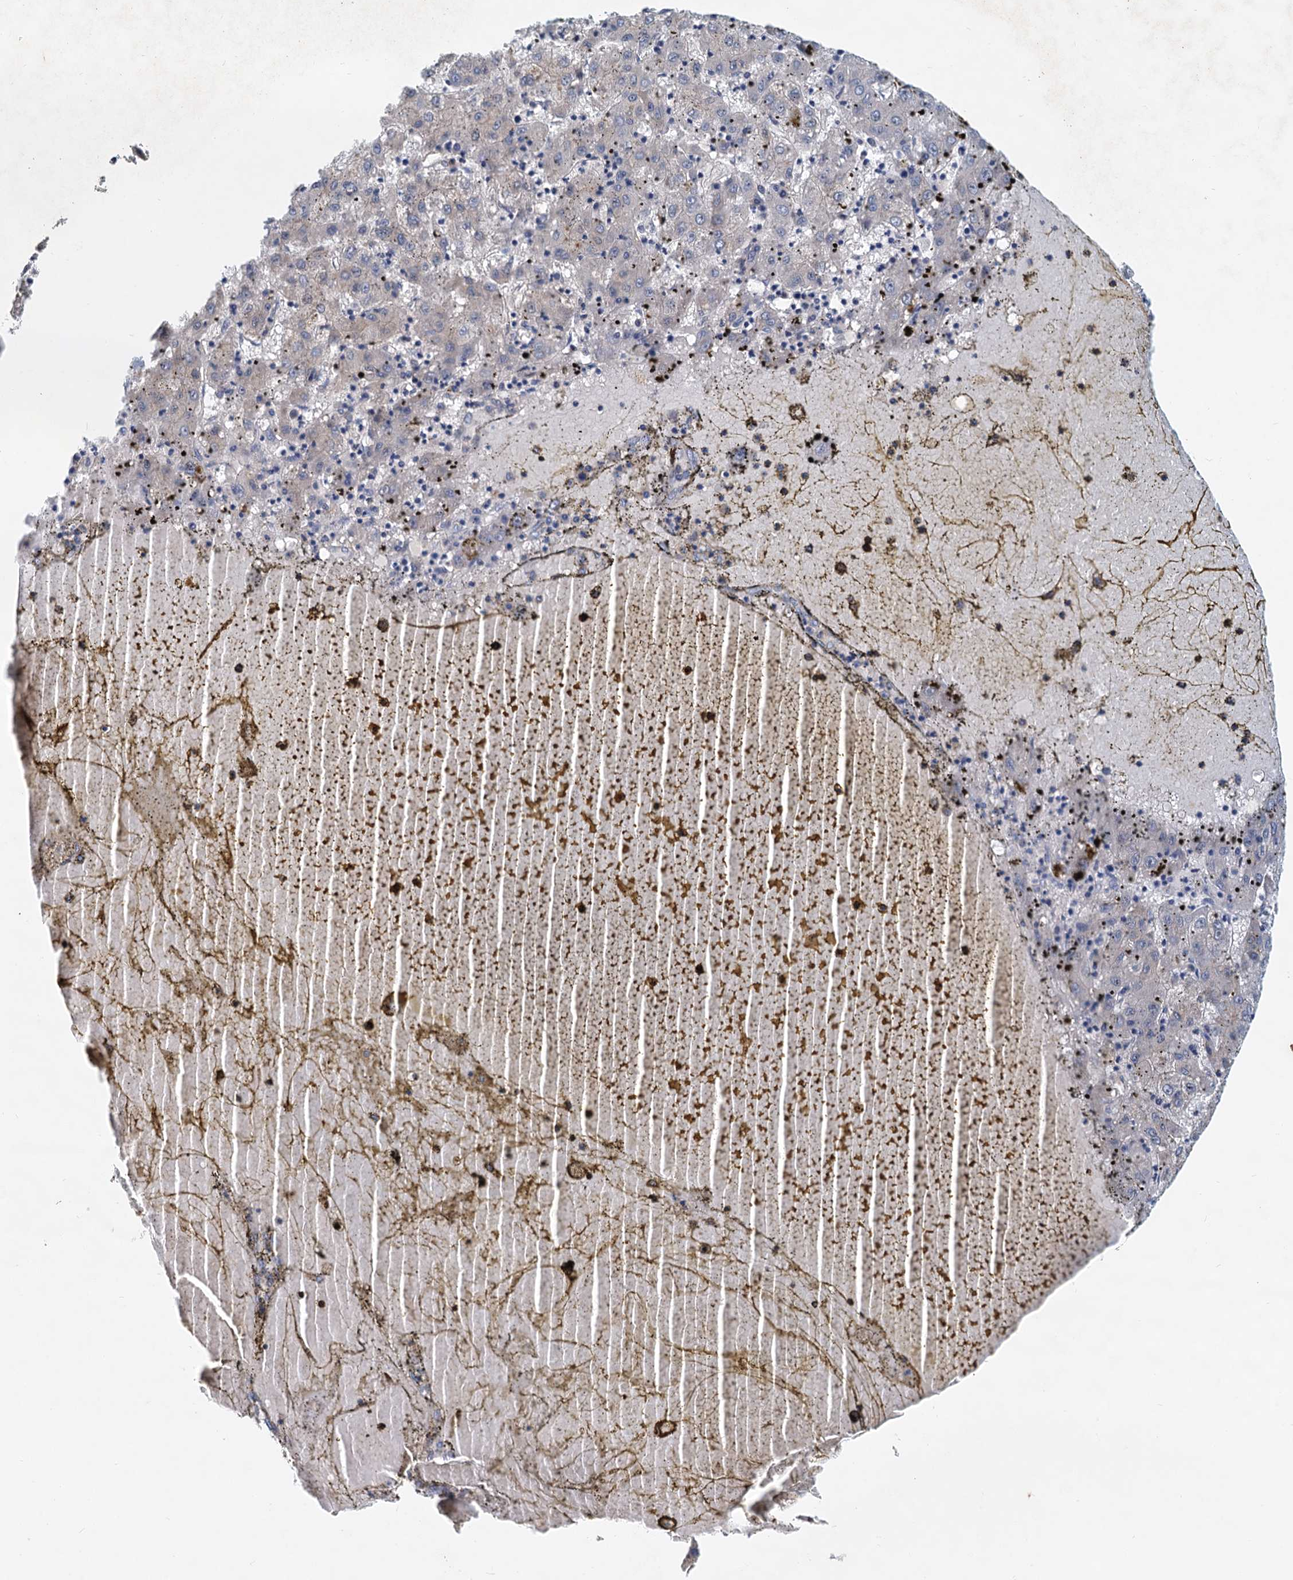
{"staining": {"intensity": "negative", "quantity": "none", "location": "none"}, "tissue": "liver cancer", "cell_type": "Tumor cells", "image_type": "cancer", "snomed": [{"axis": "morphology", "description": "Carcinoma, Hepatocellular, NOS"}, {"axis": "topography", "description": "Liver"}], "caption": "There is no significant positivity in tumor cells of liver cancer (hepatocellular carcinoma). (DAB immunohistochemistry (IHC), high magnification).", "gene": "TOLLIP", "patient": {"sex": "male", "age": 72}}